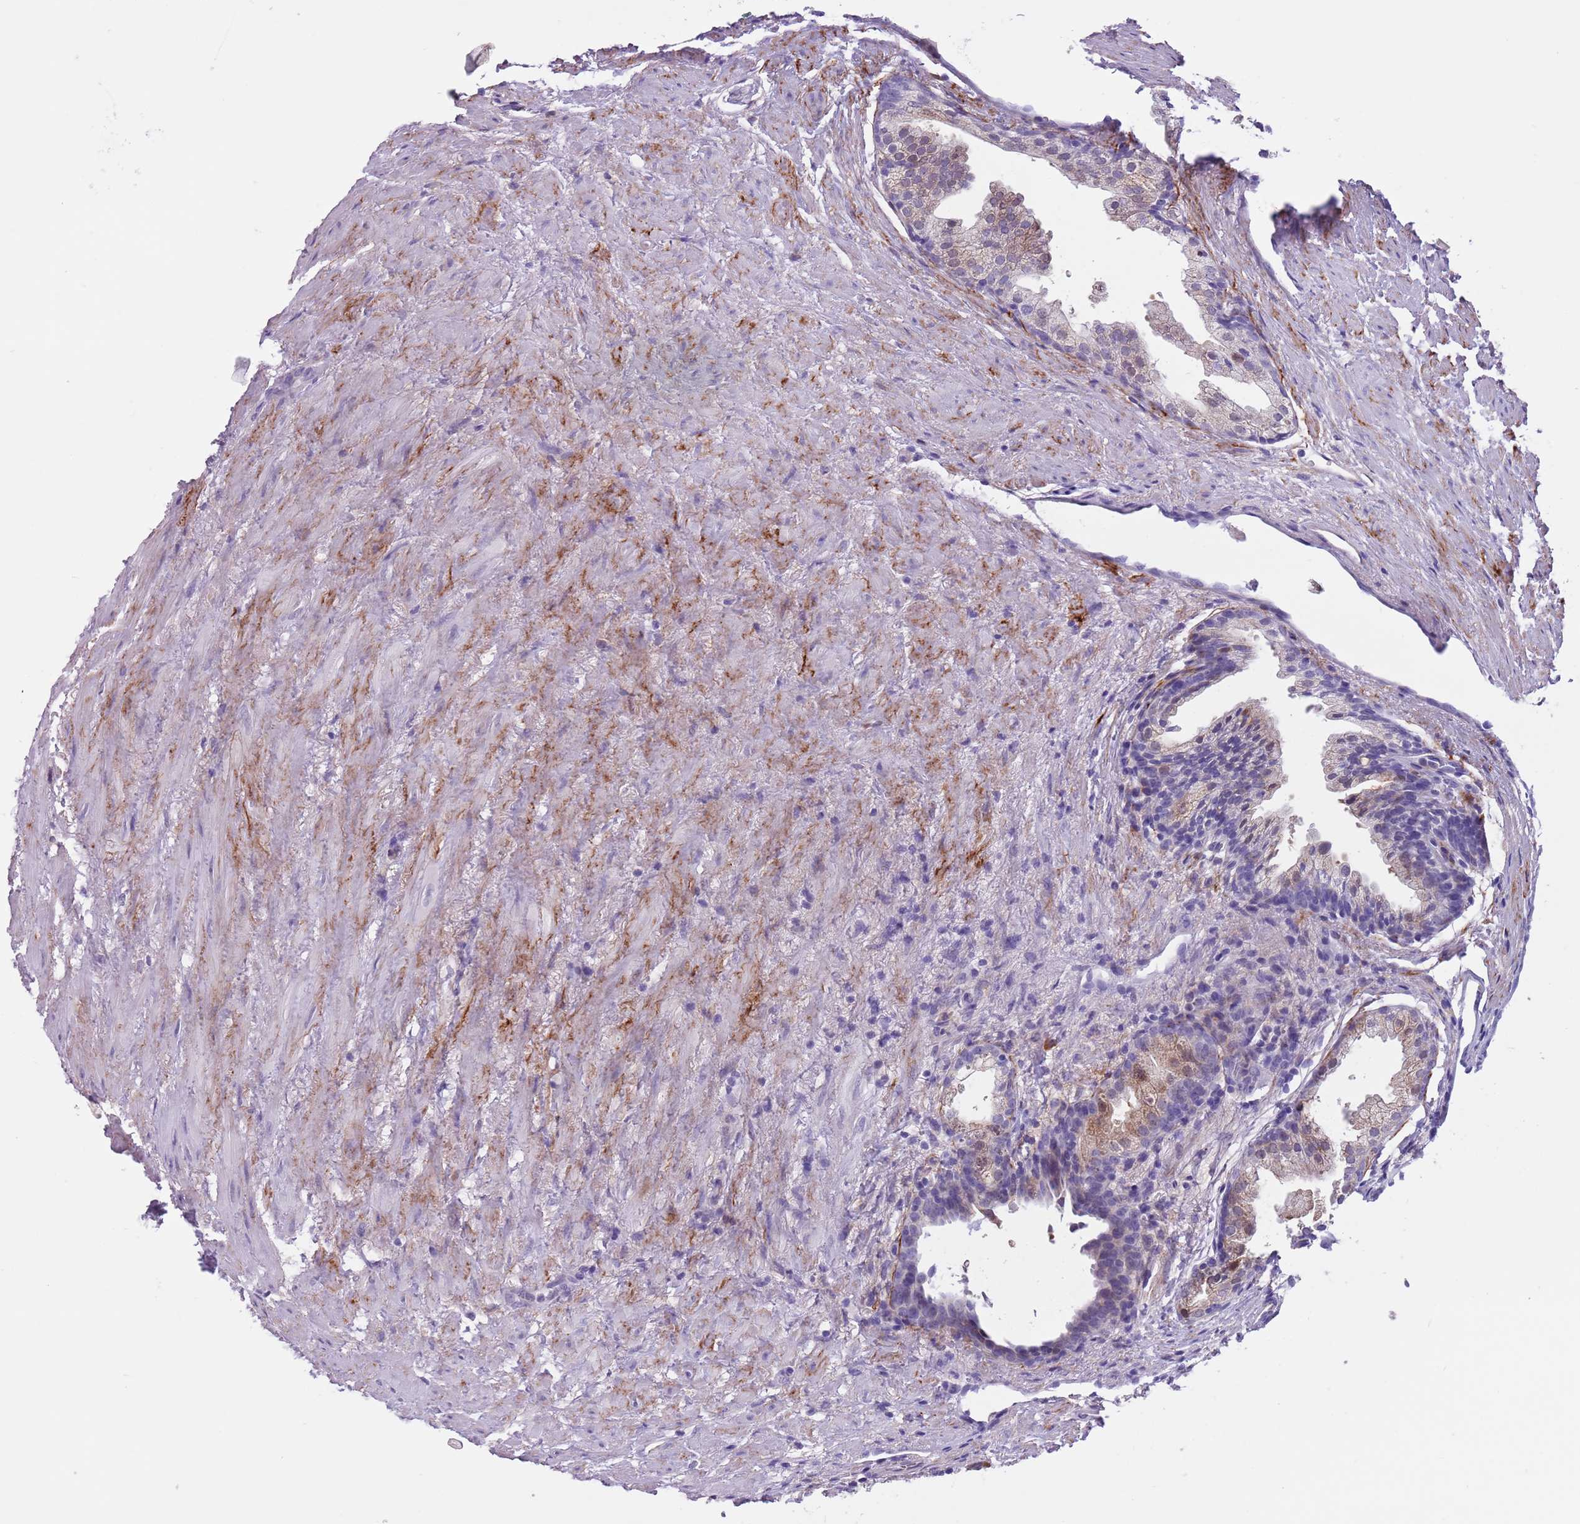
{"staining": {"intensity": "weak", "quantity": "<25%", "location": "cytoplasmic/membranous"}, "tissue": "prostate cancer", "cell_type": "Tumor cells", "image_type": "cancer", "snomed": [{"axis": "morphology", "description": "Adenocarcinoma, High grade"}, {"axis": "topography", "description": "Prostate"}], "caption": "Immunohistochemical staining of human prostate adenocarcinoma (high-grade) displays no significant staining in tumor cells.", "gene": "PFKFB2", "patient": {"sex": "male", "age": 62}}